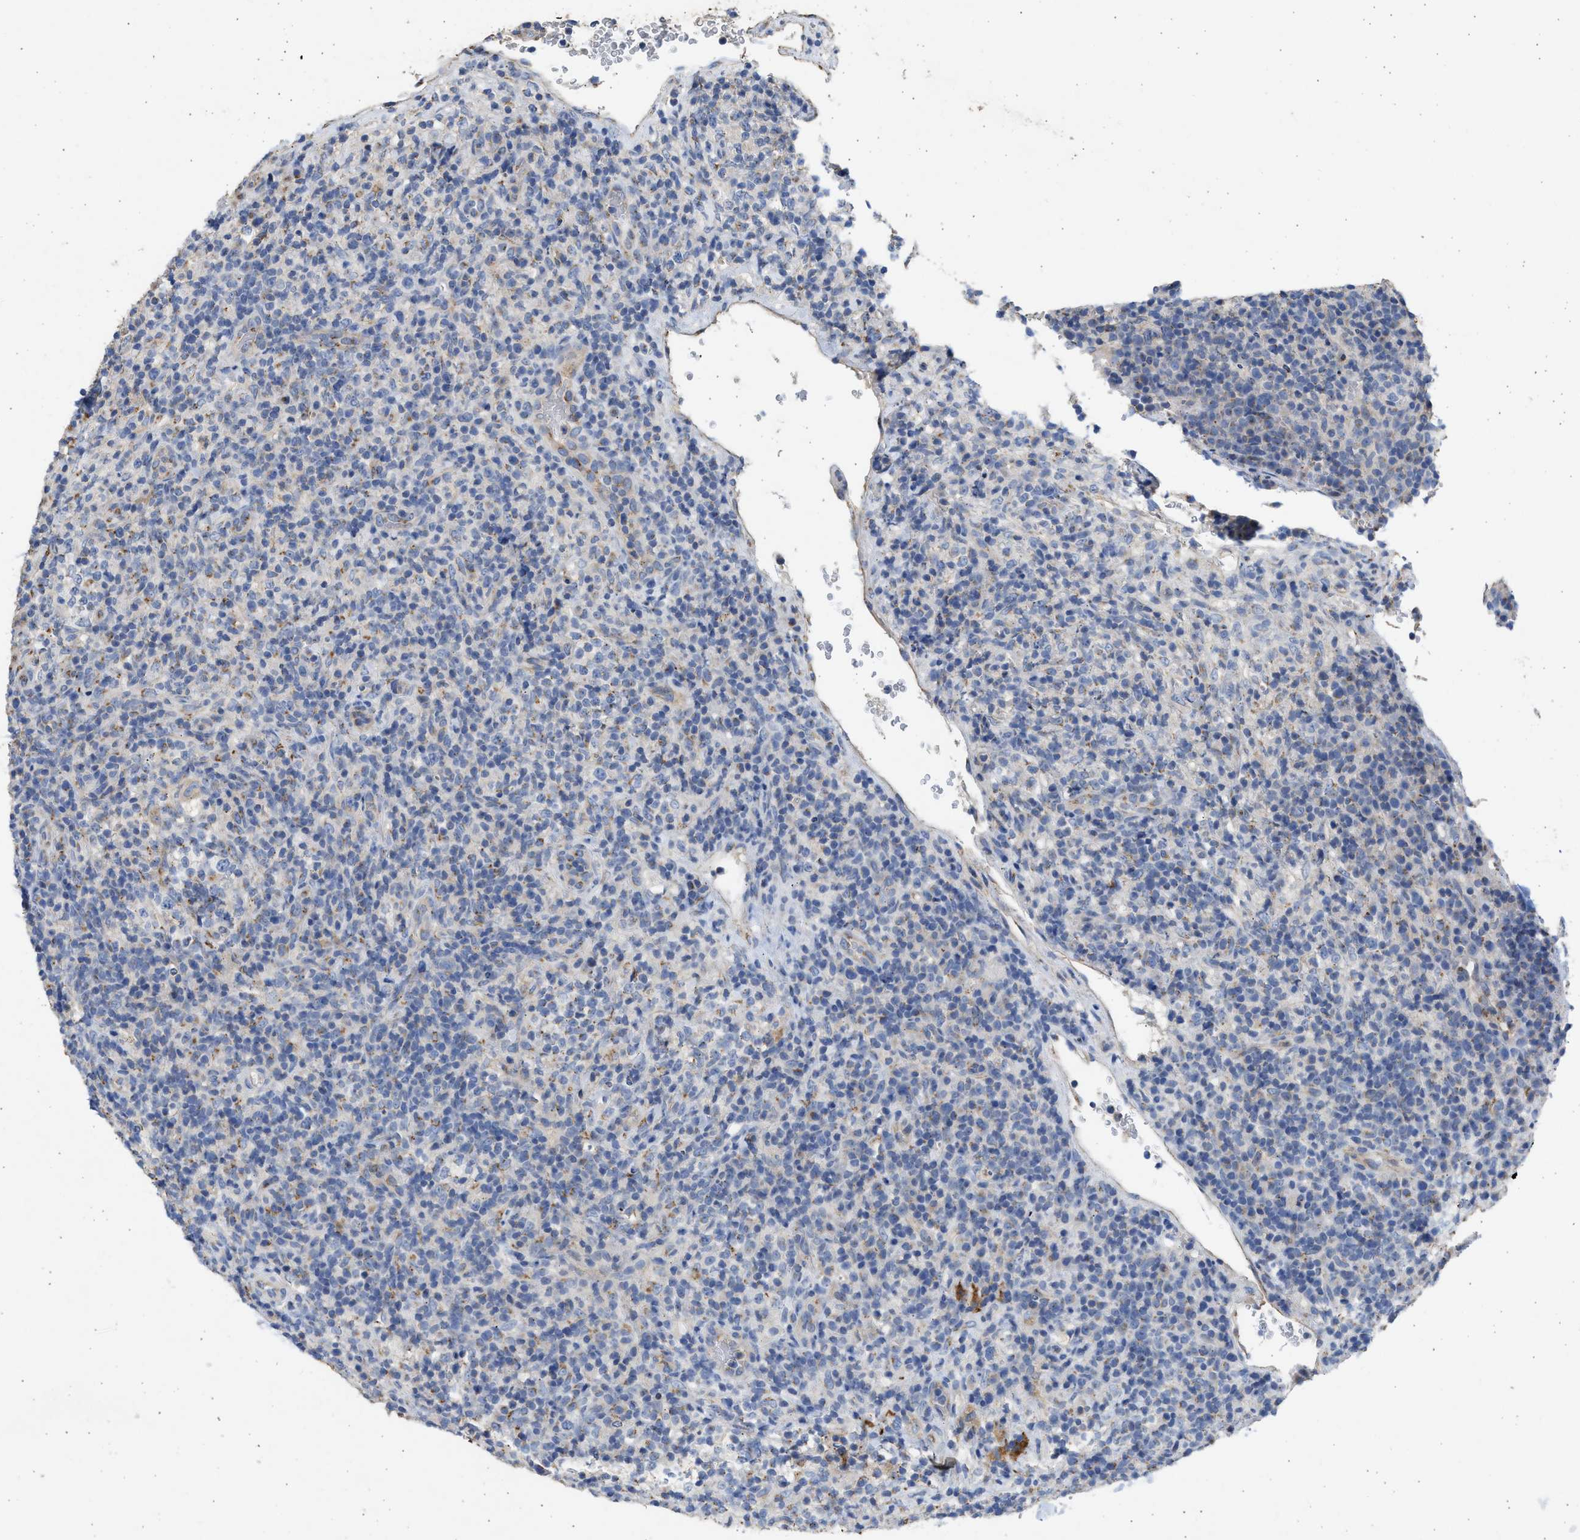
{"staining": {"intensity": "negative", "quantity": "none", "location": "none"}, "tissue": "lymphoma", "cell_type": "Tumor cells", "image_type": "cancer", "snomed": [{"axis": "morphology", "description": "Malignant lymphoma, non-Hodgkin's type, High grade"}, {"axis": "topography", "description": "Lymph node"}], "caption": "Image shows no protein staining in tumor cells of lymphoma tissue.", "gene": "IPO8", "patient": {"sex": "female", "age": 76}}